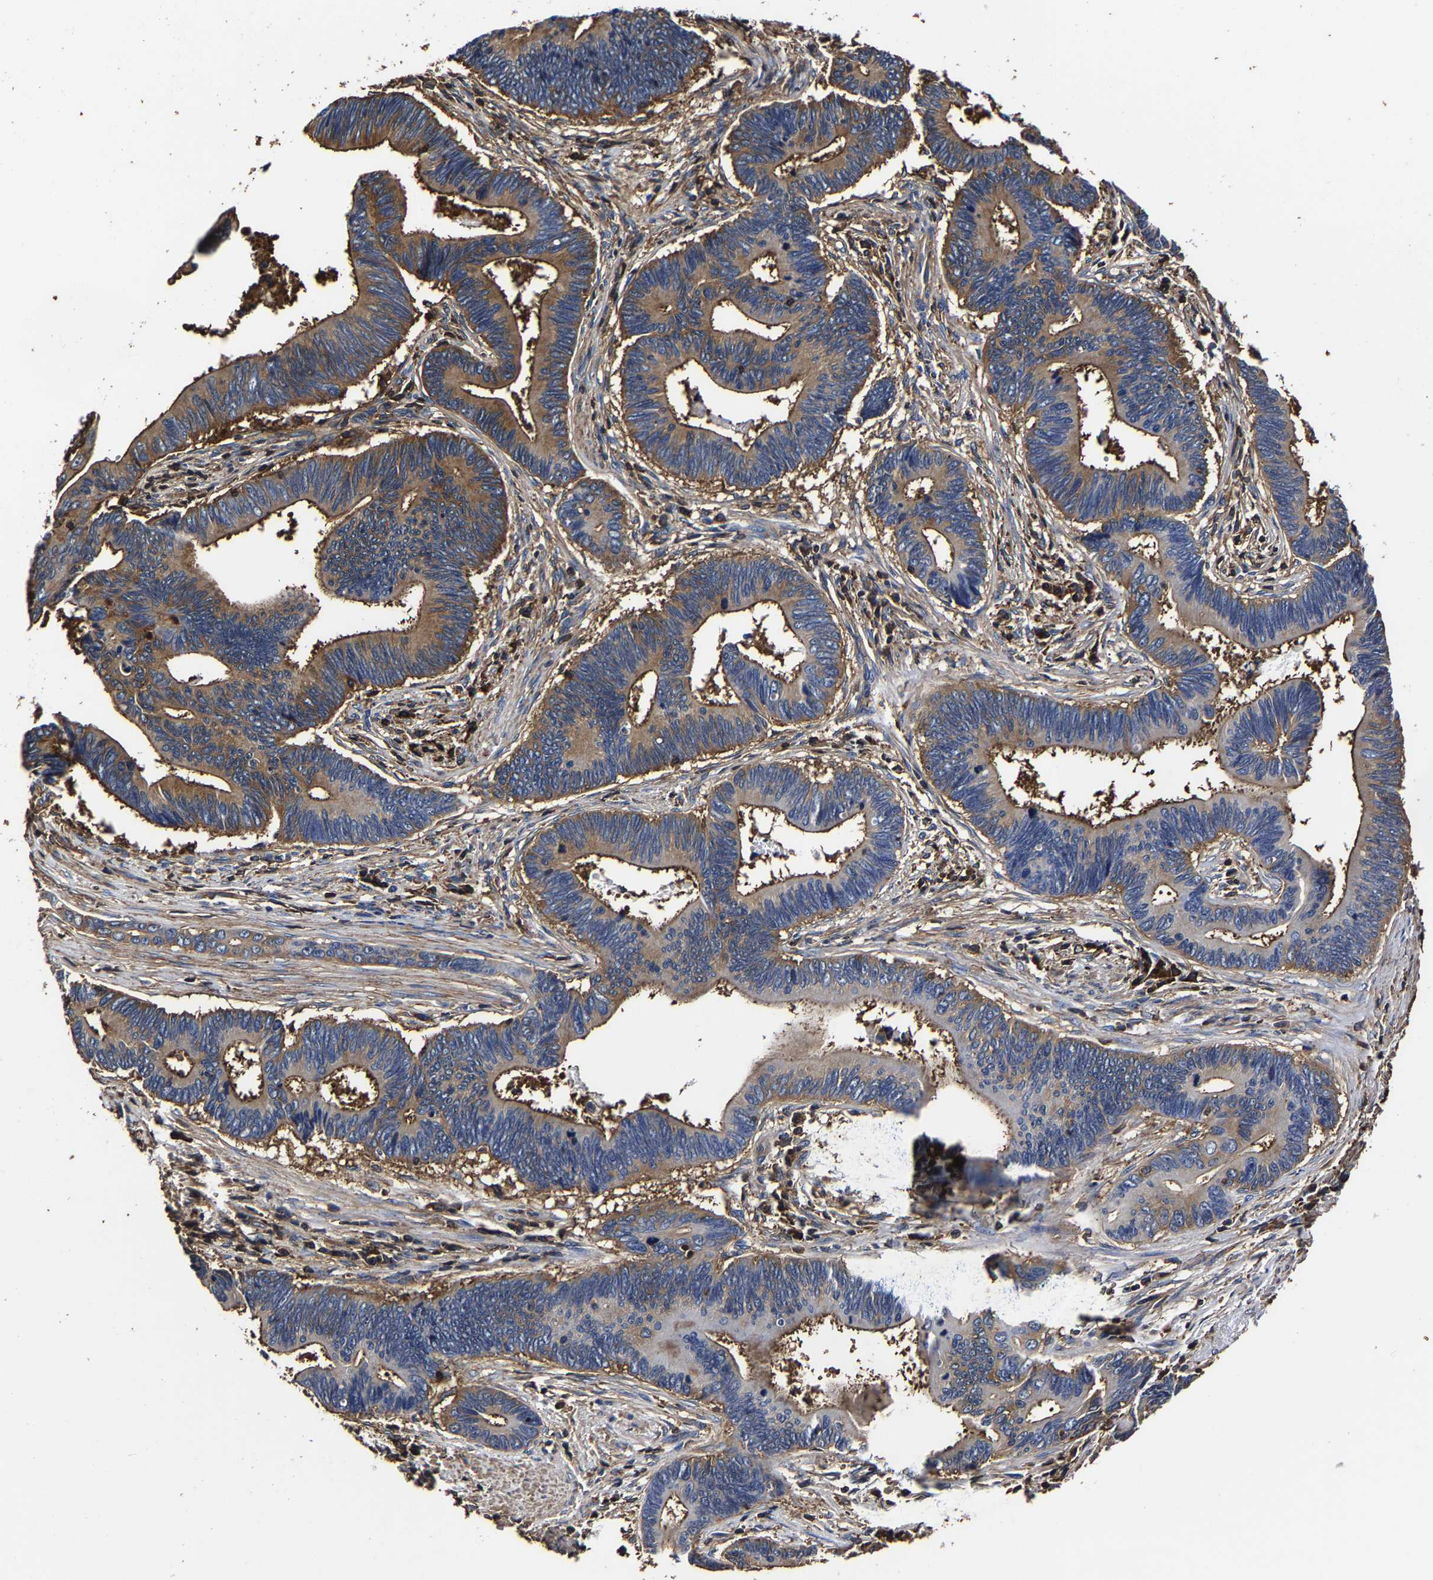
{"staining": {"intensity": "moderate", "quantity": "25%-75%", "location": "cytoplasmic/membranous"}, "tissue": "pancreatic cancer", "cell_type": "Tumor cells", "image_type": "cancer", "snomed": [{"axis": "morphology", "description": "Adenocarcinoma, NOS"}, {"axis": "topography", "description": "Pancreas"}], "caption": "Brown immunohistochemical staining in adenocarcinoma (pancreatic) displays moderate cytoplasmic/membranous expression in about 25%-75% of tumor cells.", "gene": "SSH3", "patient": {"sex": "female", "age": 70}}